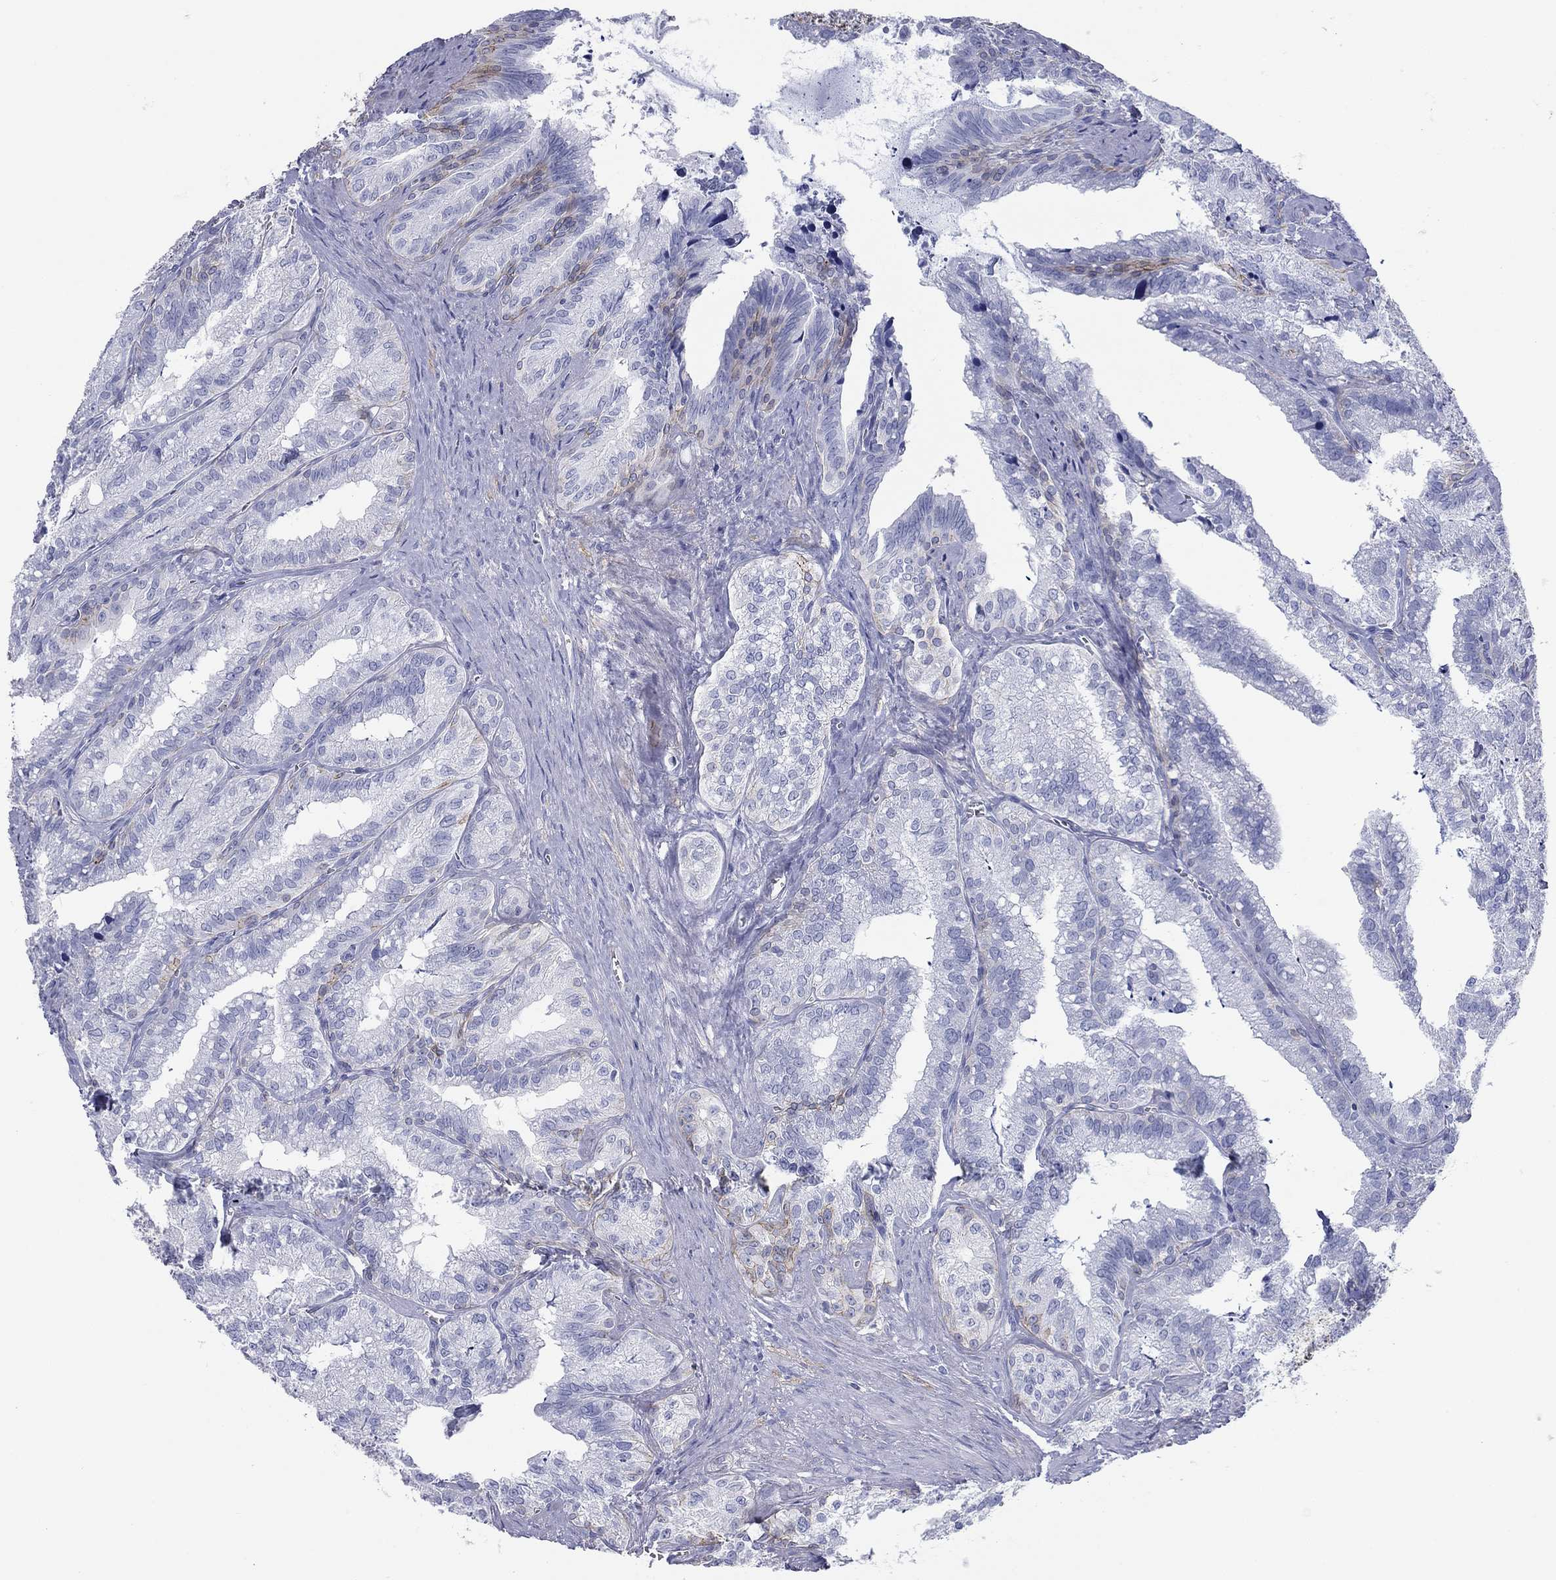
{"staining": {"intensity": "negative", "quantity": "none", "location": "none"}, "tissue": "seminal vesicle", "cell_type": "Glandular cells", "image_type": "normal", "snomed": [{"axis": "morphology", "description": "Normal tissue, NOS"}, {"axis": "topography", "description": "Seminal veicle"}], "caption": "Human seminal vesicle stained for a protein using IHC shows no expression in glandular cells.", "gene": "GPC1", "patient": {"sex": "male", "age": 57}}